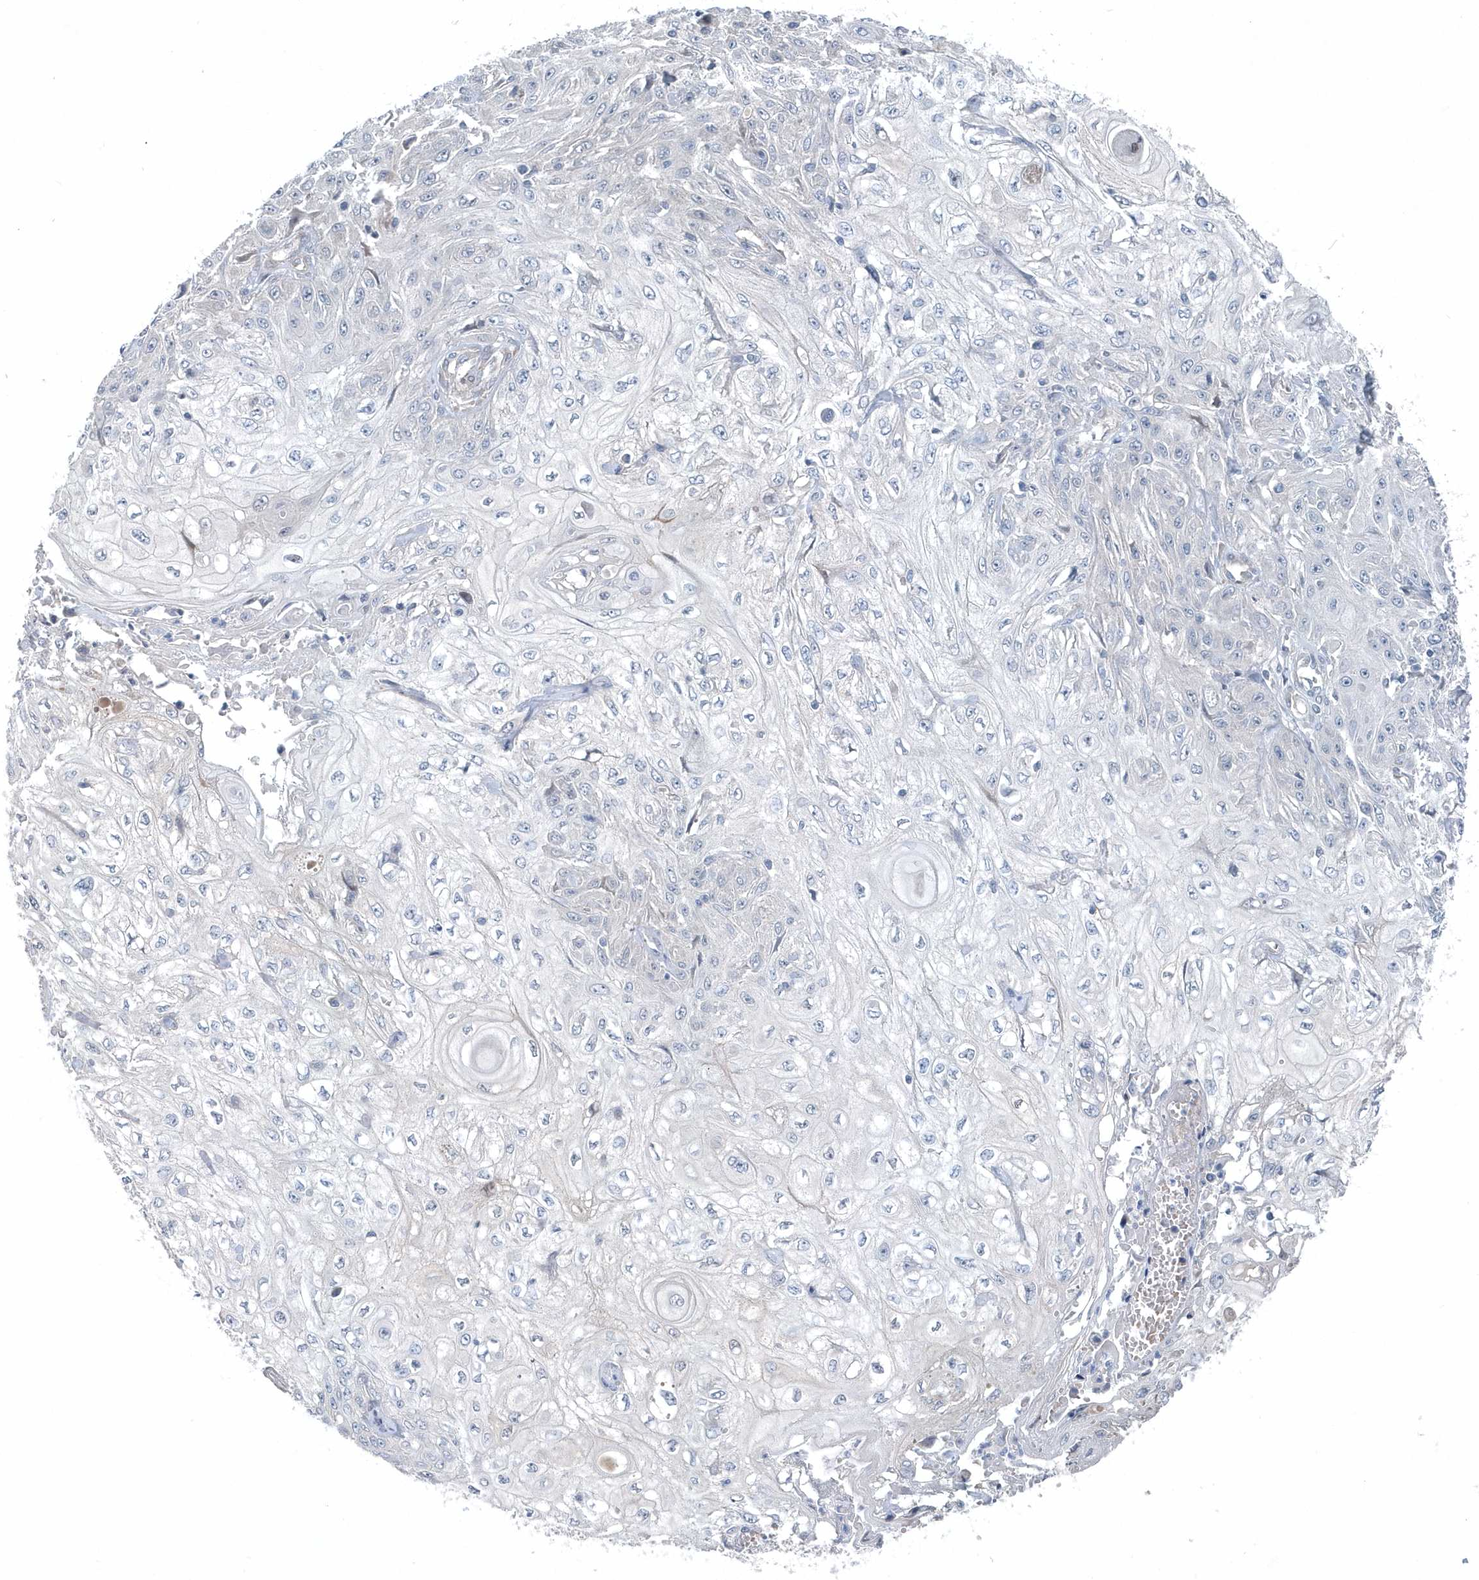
{"staining": {"intensity": "negative", "quantity": "none", "location": "none"}, "tissue": "skin cancer", "cell_type": "Tumor cells", "image_type": "cancer", "snomed": [{"axis": "morphology", "description": "Squamous cell carcinoma, NOS"}, {"axis": "morphology", "description": "Squamous cell carcinoma, metastatic, NOS"}, {"axis": "topography", "description": "Skin"}, {"axis": "topography", "description": "Lymph node"}], "caption": "High magnification brightfield microscopy of skin cancer stained with DAB (3,3'-diaminobenzidine) (brown) and counterstained with hematoxylin (blue): tumor cells show no significant positivity.", "gene": "MCC", "patient": {"sex": "male", "age": 75}}